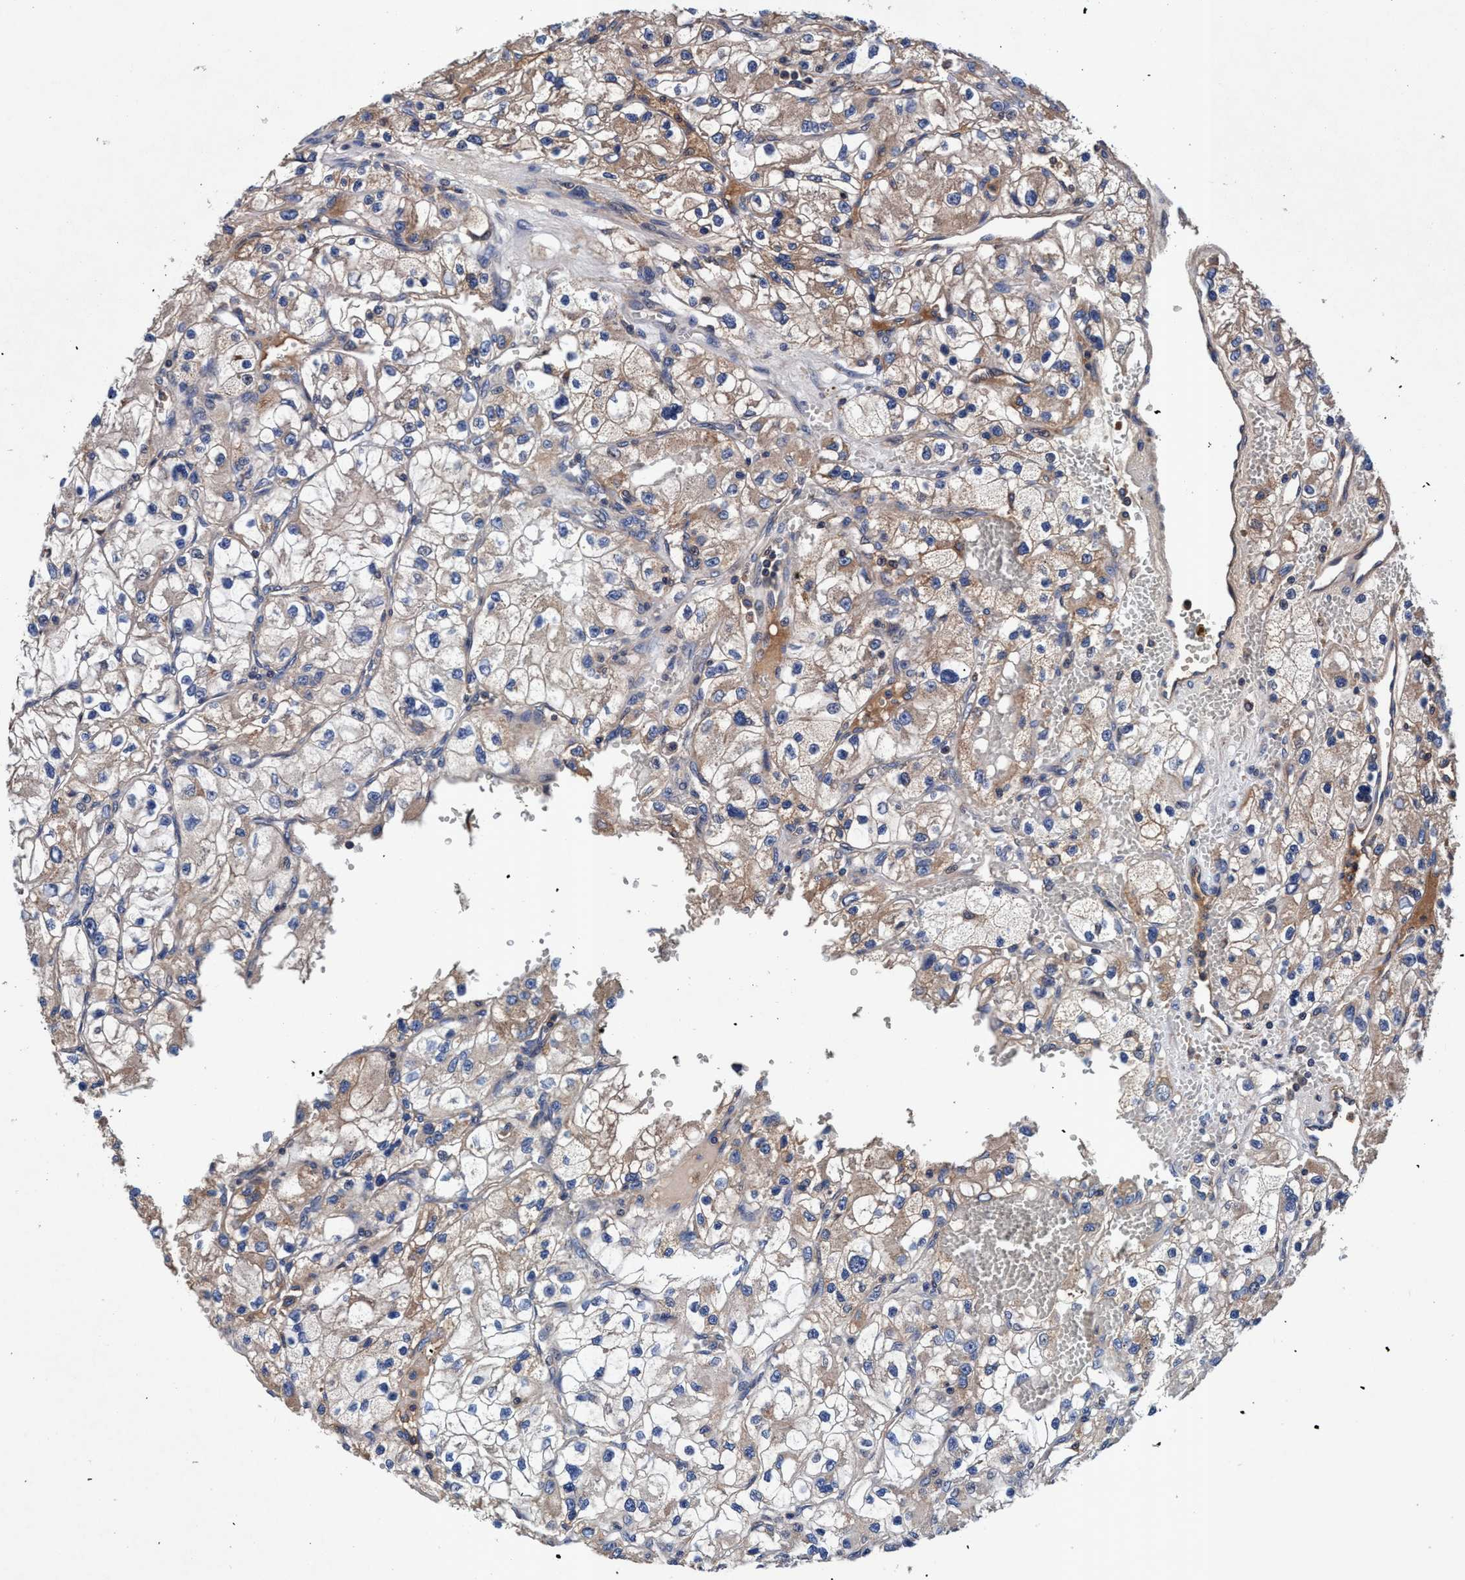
{"staining": {"intensity": "moderate", "quantity": "25%-75%", "location": "cytoplasmic/membranous"}, "tissue": "renal cancer", "cell_type": "Tumor cells", "image_type": "cancer", "snomed": [{"axis": "morphology", "description": "Adenocarcinoma, NOS"}, {"axis": "topography", "description": "Kidney"}], "caption": "Renal cancer stained for a protein reveals moderate cytoplasmic/membranous positivity in tumor cells.", "gene": "RNF208", "patient": {"sex": "female", "age": 57}}